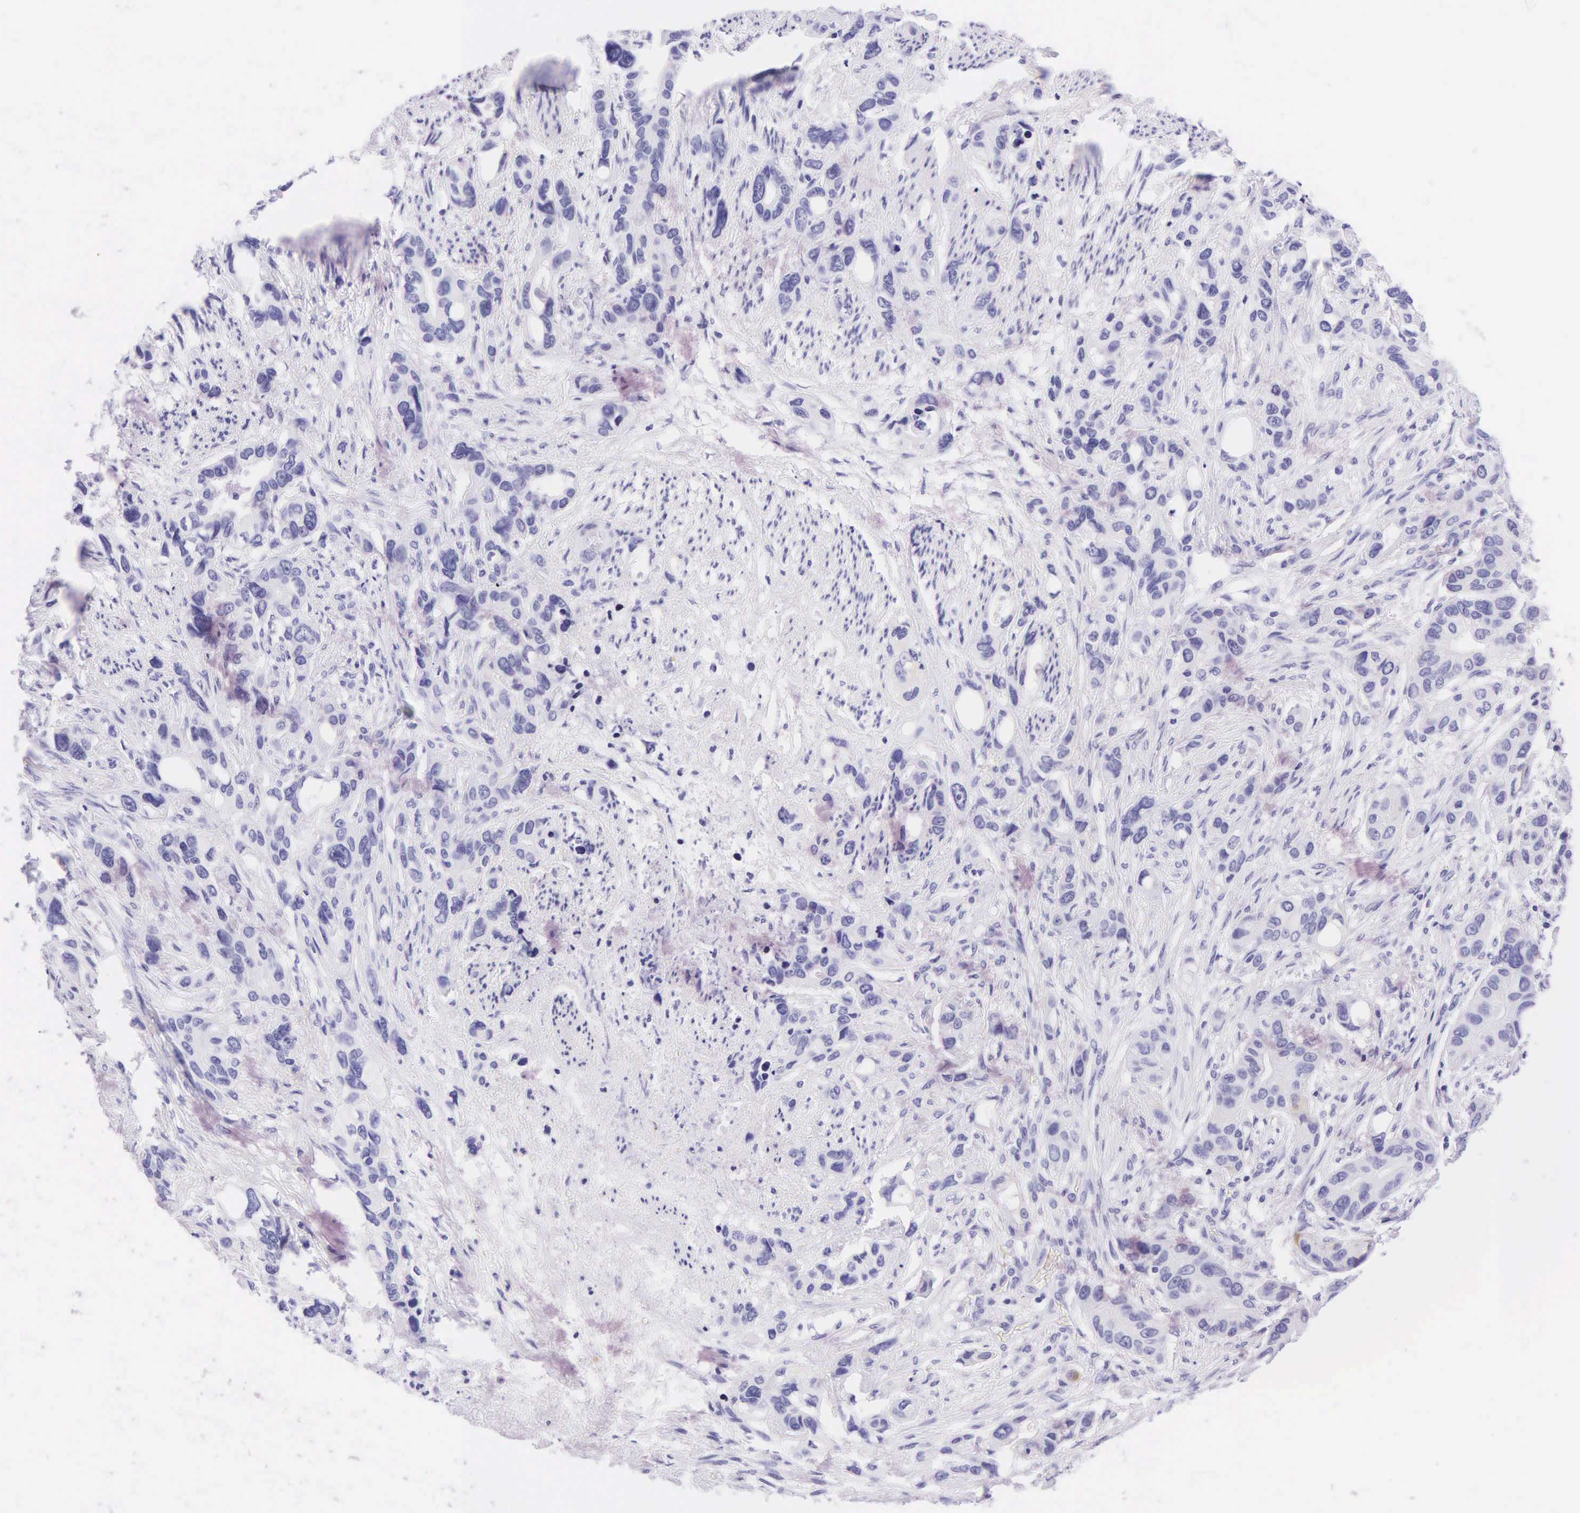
{"staining": {"intensity": "negative", "quantity": "none", "location": "none"}, "tissue": "stomach cancer", "cell_type": "Tumor cells", "image_type": "cancer", "snomed": [{"axis": "morphology", "description": "Adenocarcinoma, NOS"}, {"axis": "topography", "description": "Stomach, upper"}], "caption": "This is an immunohistochemistry (IHC) photomicrograph of stomach adenocarcinoma. There is no staining in tumor cells.", "gene": "KRT20", "patient": {"sex": "male", "age": 47}}